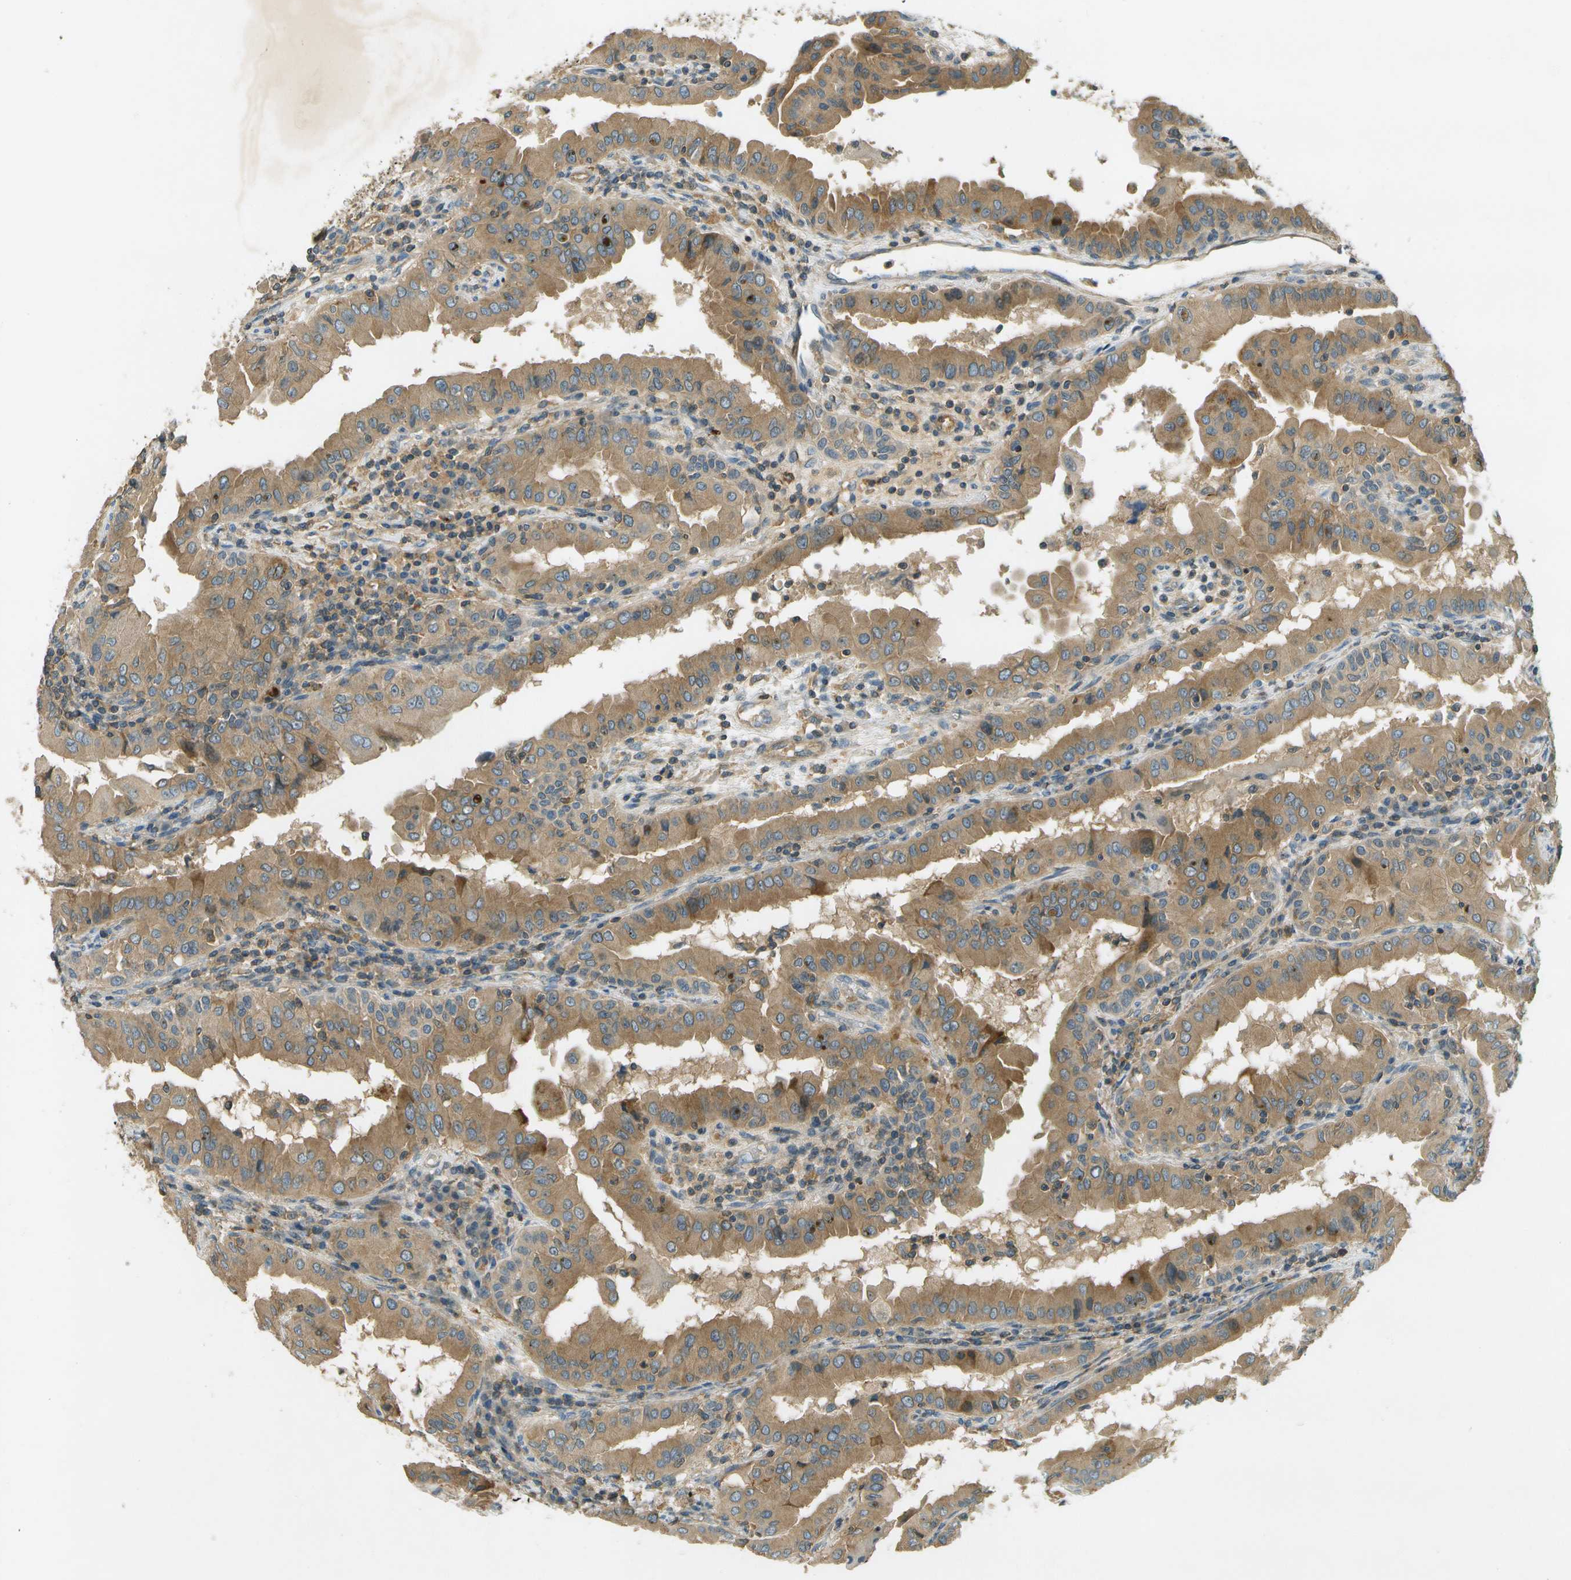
{"staining": {"intensity": "moderate", "quantity": ">75%", "location": "cytoplasmic/membranous"}, "tissue": "thyroid cancer", "cell_type": "Tumor cells", "image_type": "cancer", "snomed": [{"axis": "morphology", "description": "Papillary adenocarcinoma, NOS"}, {"axis": "topography", "description": "Thyroid gland"}], "caption": "Thyroid papillary adenocarcinoma was stained to show a protein in brown. There is medium levels of moderate cytoplasmic/membranous positivity in approximately >75% of tumor cells. (Stains: DAB (3,3'-diaminobenzidine) in brown, nuclei in blue, Microscopy: brightfield microscopy at high magnification).", "gene": "NUDT4", "patient": {"sex": "male", "age": 33}}